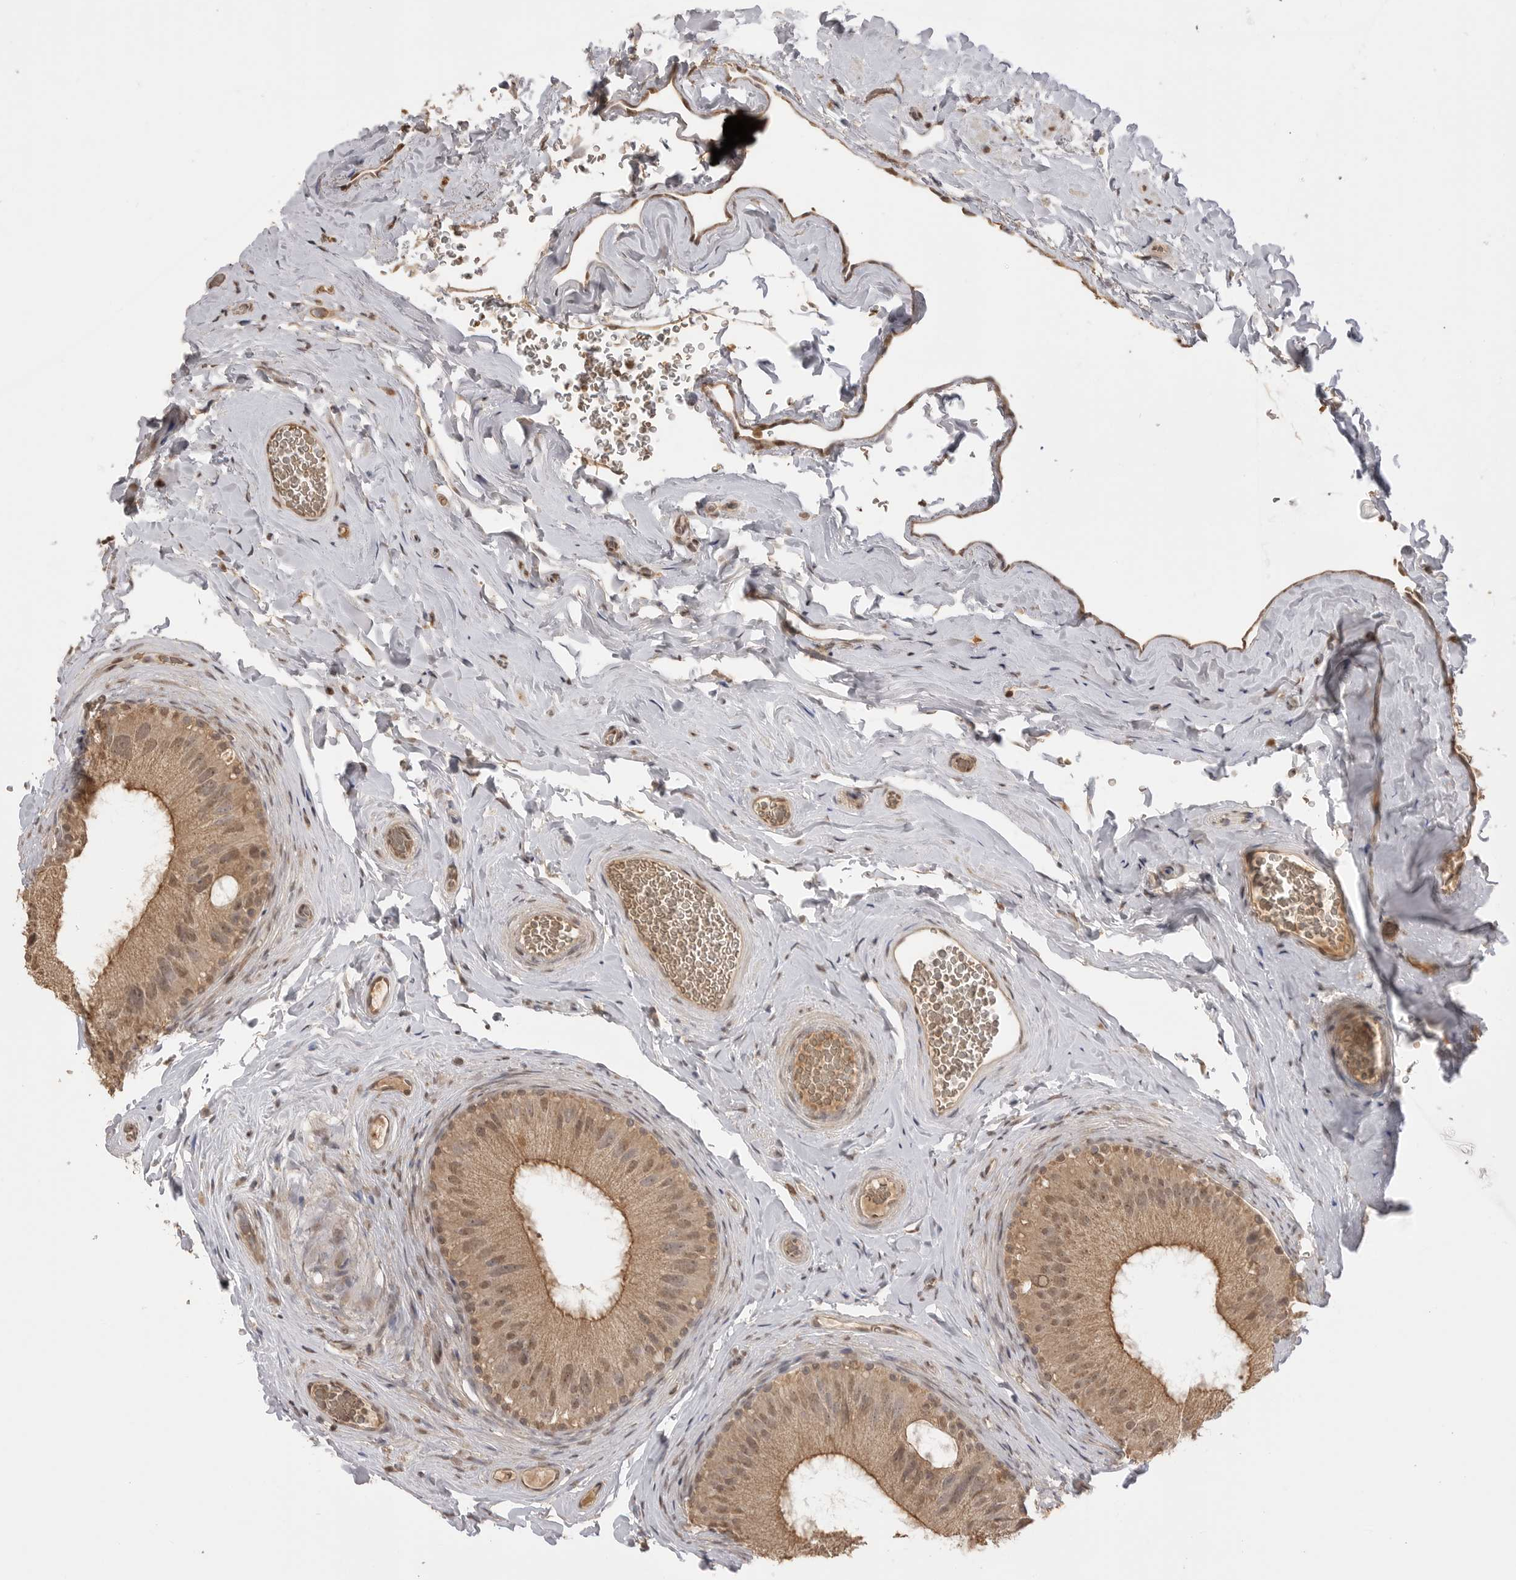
{"staining": {"intensity": "moderate", "quantity": ">75%", "location": "cytoplasmic/membranous,nuclear"}, "tissue": "epididymis", "cell_type": "Glandular cells", "image_type": "normal", "snomed": [{"axis": "morphology", "description": "Normal tissue, NOS"}, {"axis": "topography", "description": "Vascular tissue"}, {"axis": "topography", "description": "Epididymis"}], "caption": "Brown immunohistochemical staining in unremarkable epididymis reveals moderate cytoplasmic/membranous,nuclear positivity in about >75% of glandular cells.", "gene": "ASPSCR1", "patient": {"sex": "male", "age": 49}}